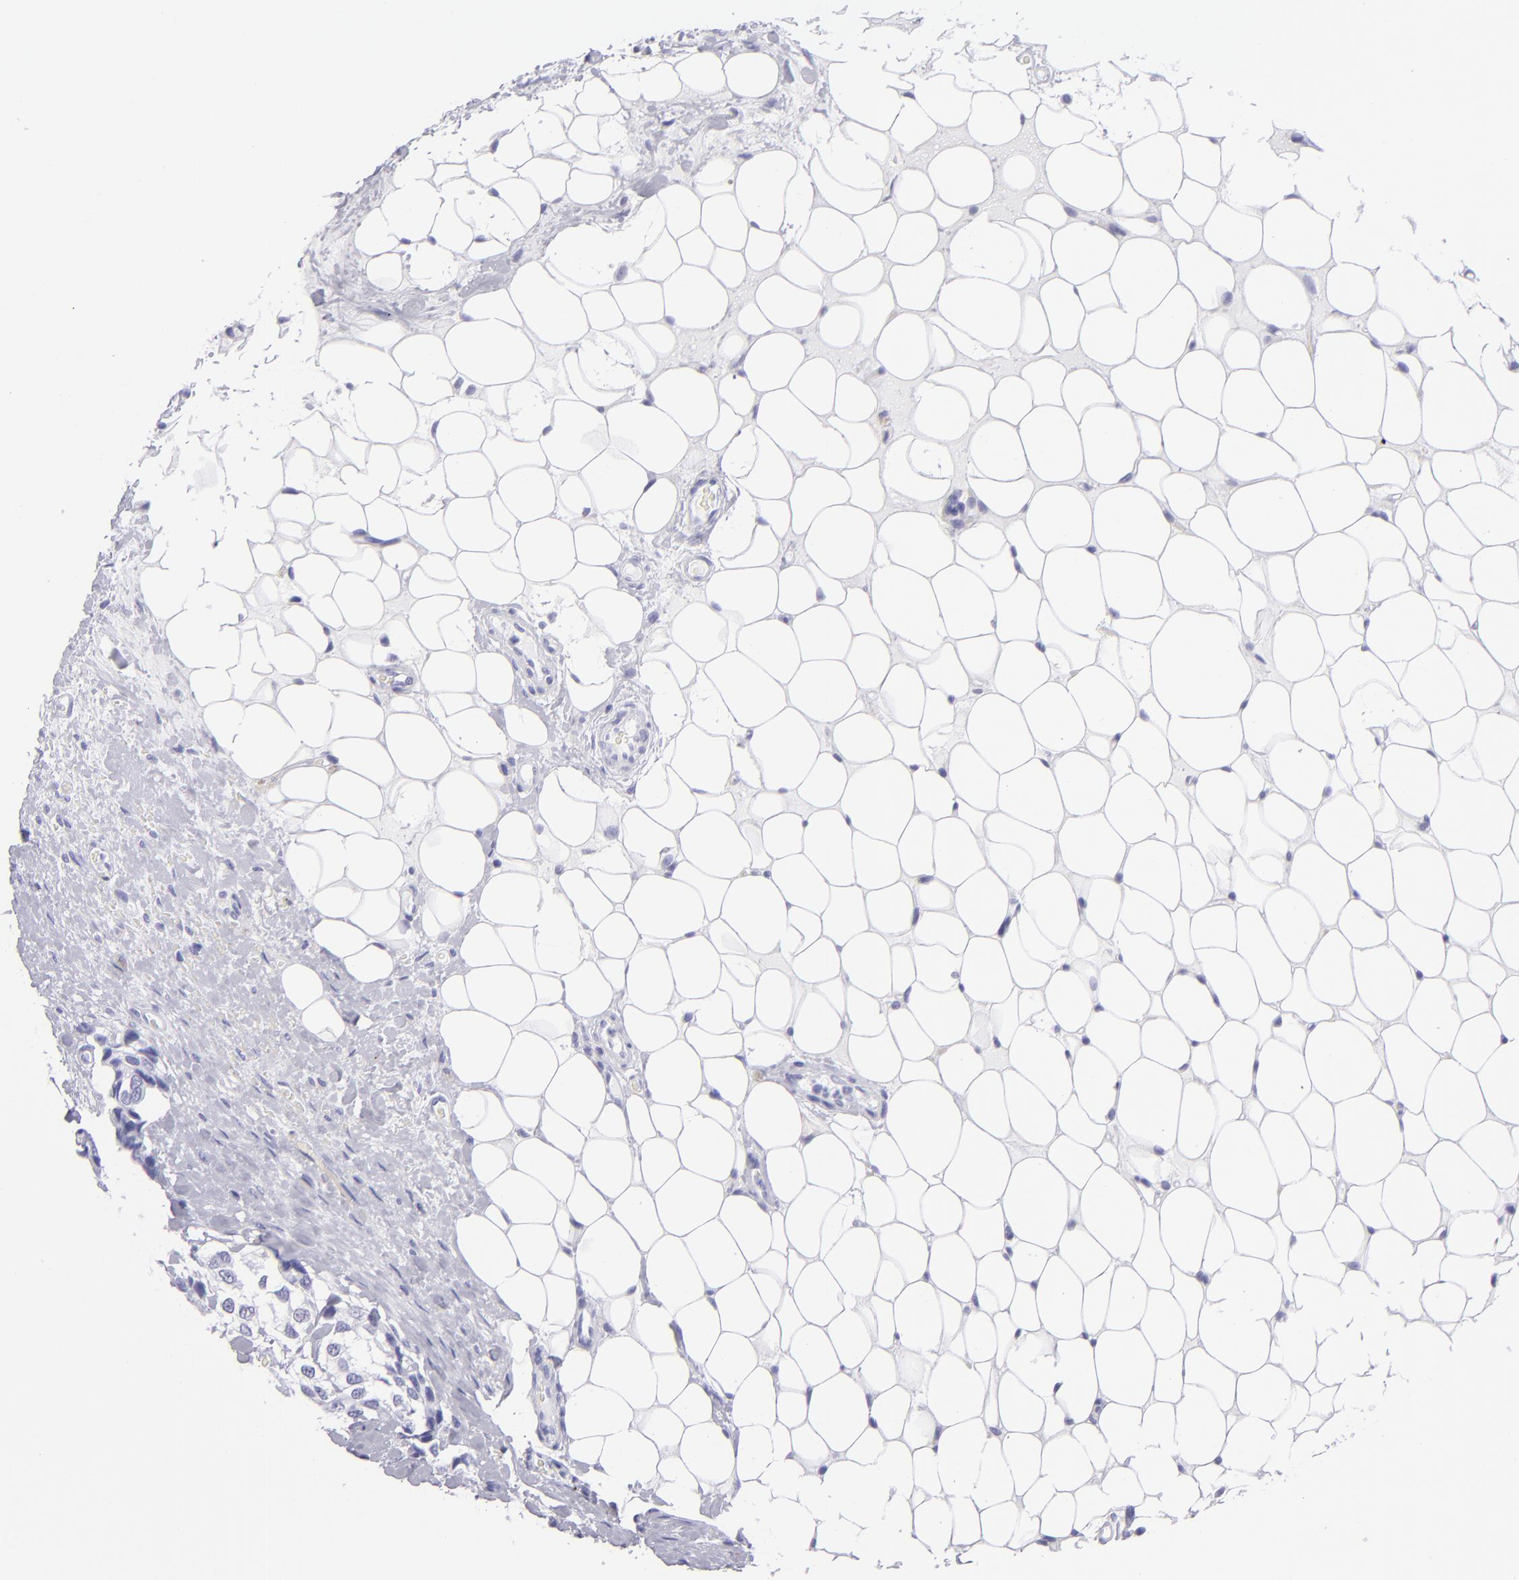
{"staining": {"intensity": "negative", "quantity": "none", "location": "none"}, "tissue": "breast cancer", "cell_type": "Tumor cells", "image_type": "cancer", "snomed": [{"axis": "morphology", "description": "Duct carcinoma"}, {"axis": "topography", "description": "Breast"}], "caption": "Tumor cells show no significant positivity in breast cancer (intraductal carcinoma). Nuclei are stained in blue.", "gene": "PVALB", "patient": {"sex": "female", "age": 68}}